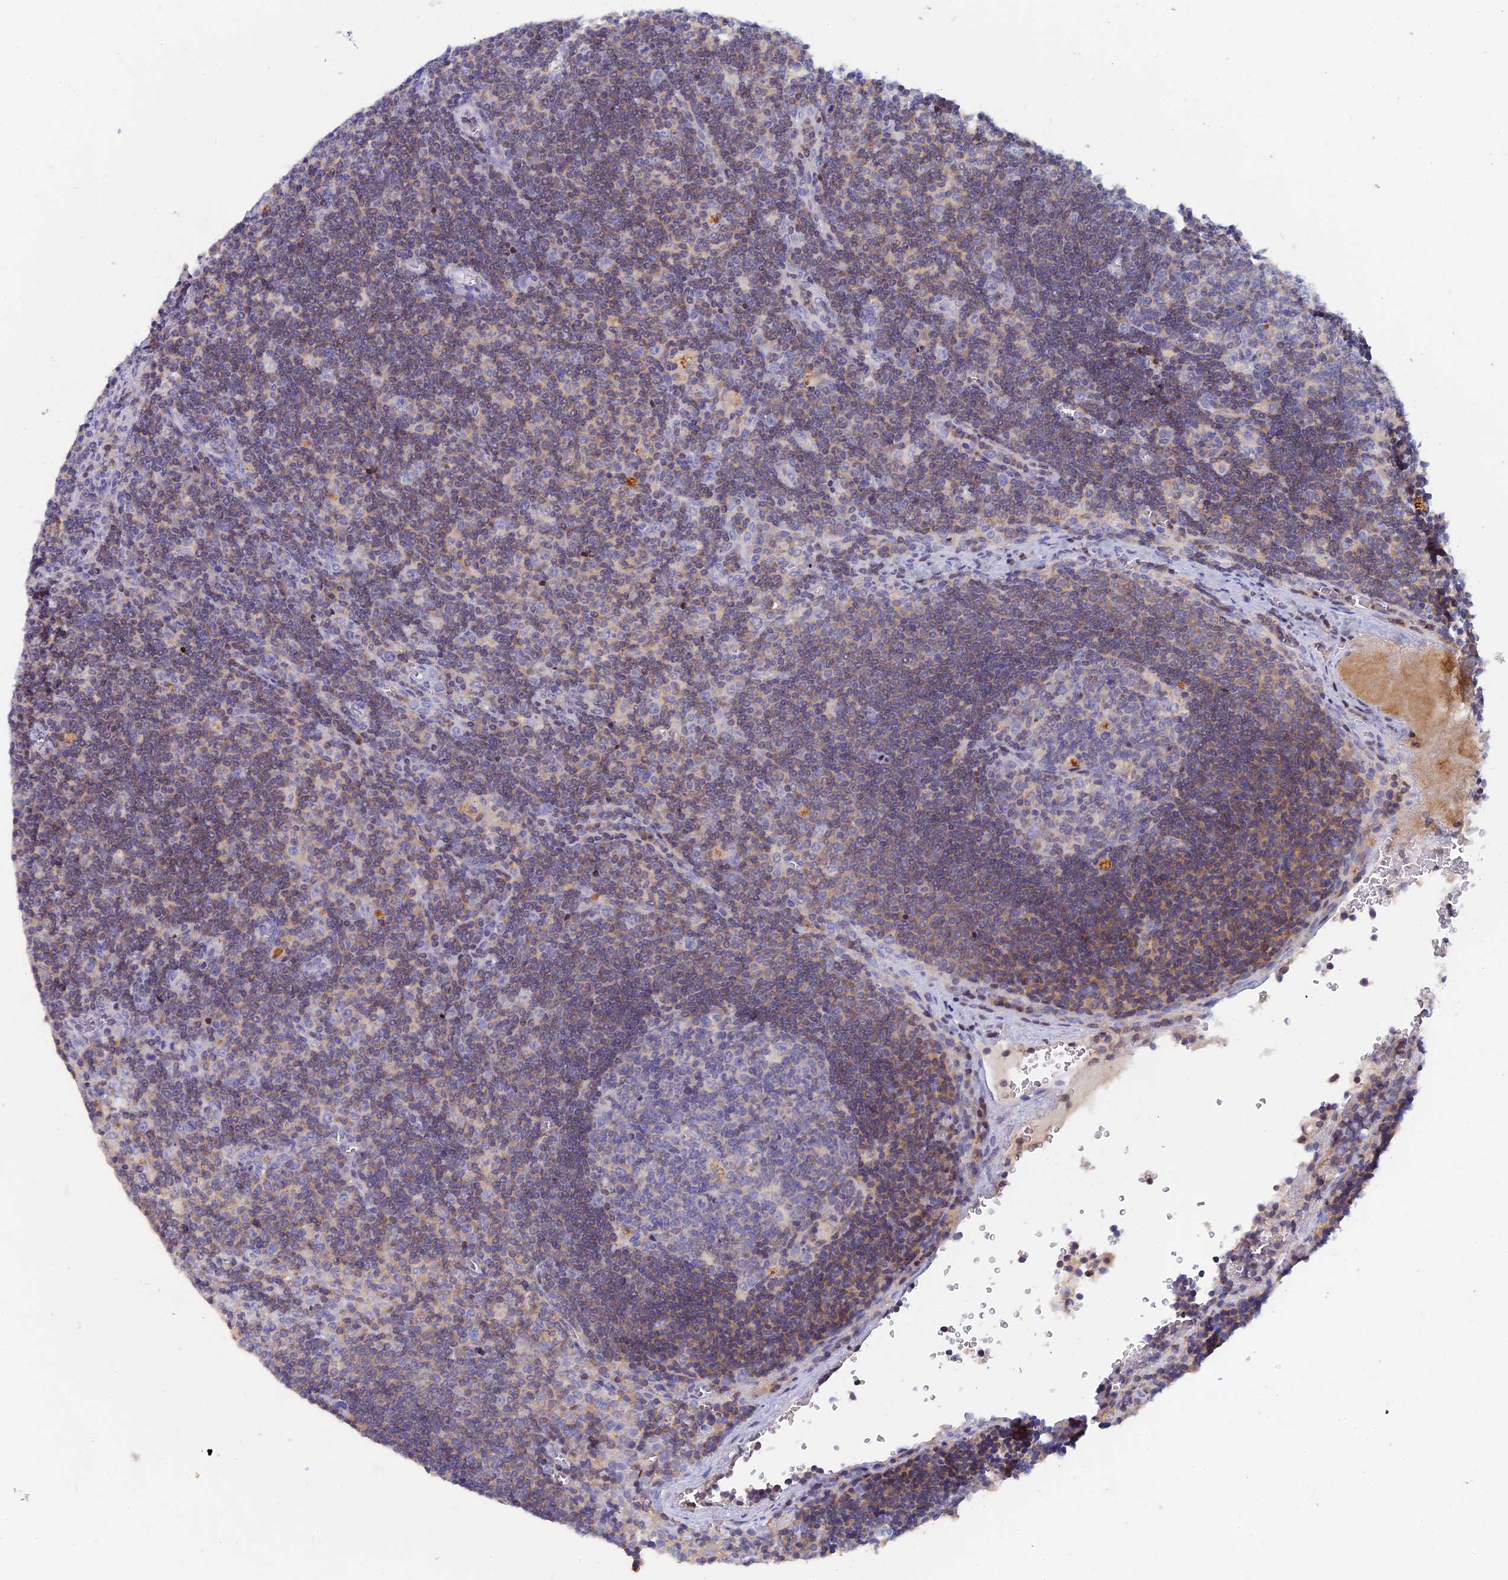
{"staining": {"intensity": "negative", "quantity": "none", "location": "none"}, "tissue": "lymph node", "cell_type": "Germinal center cells", "image_type": "normal", "snomed": [{"axis": "morphology", "description": "Normal tissue, NOS"}, {"axis": "topography", "description": "Lymph node"}], "caption": "Germinal center cells show no significant protein expression in normal lymph node.", "gene": "ACP7", "patient": {"sex": "male", "age": 58}}